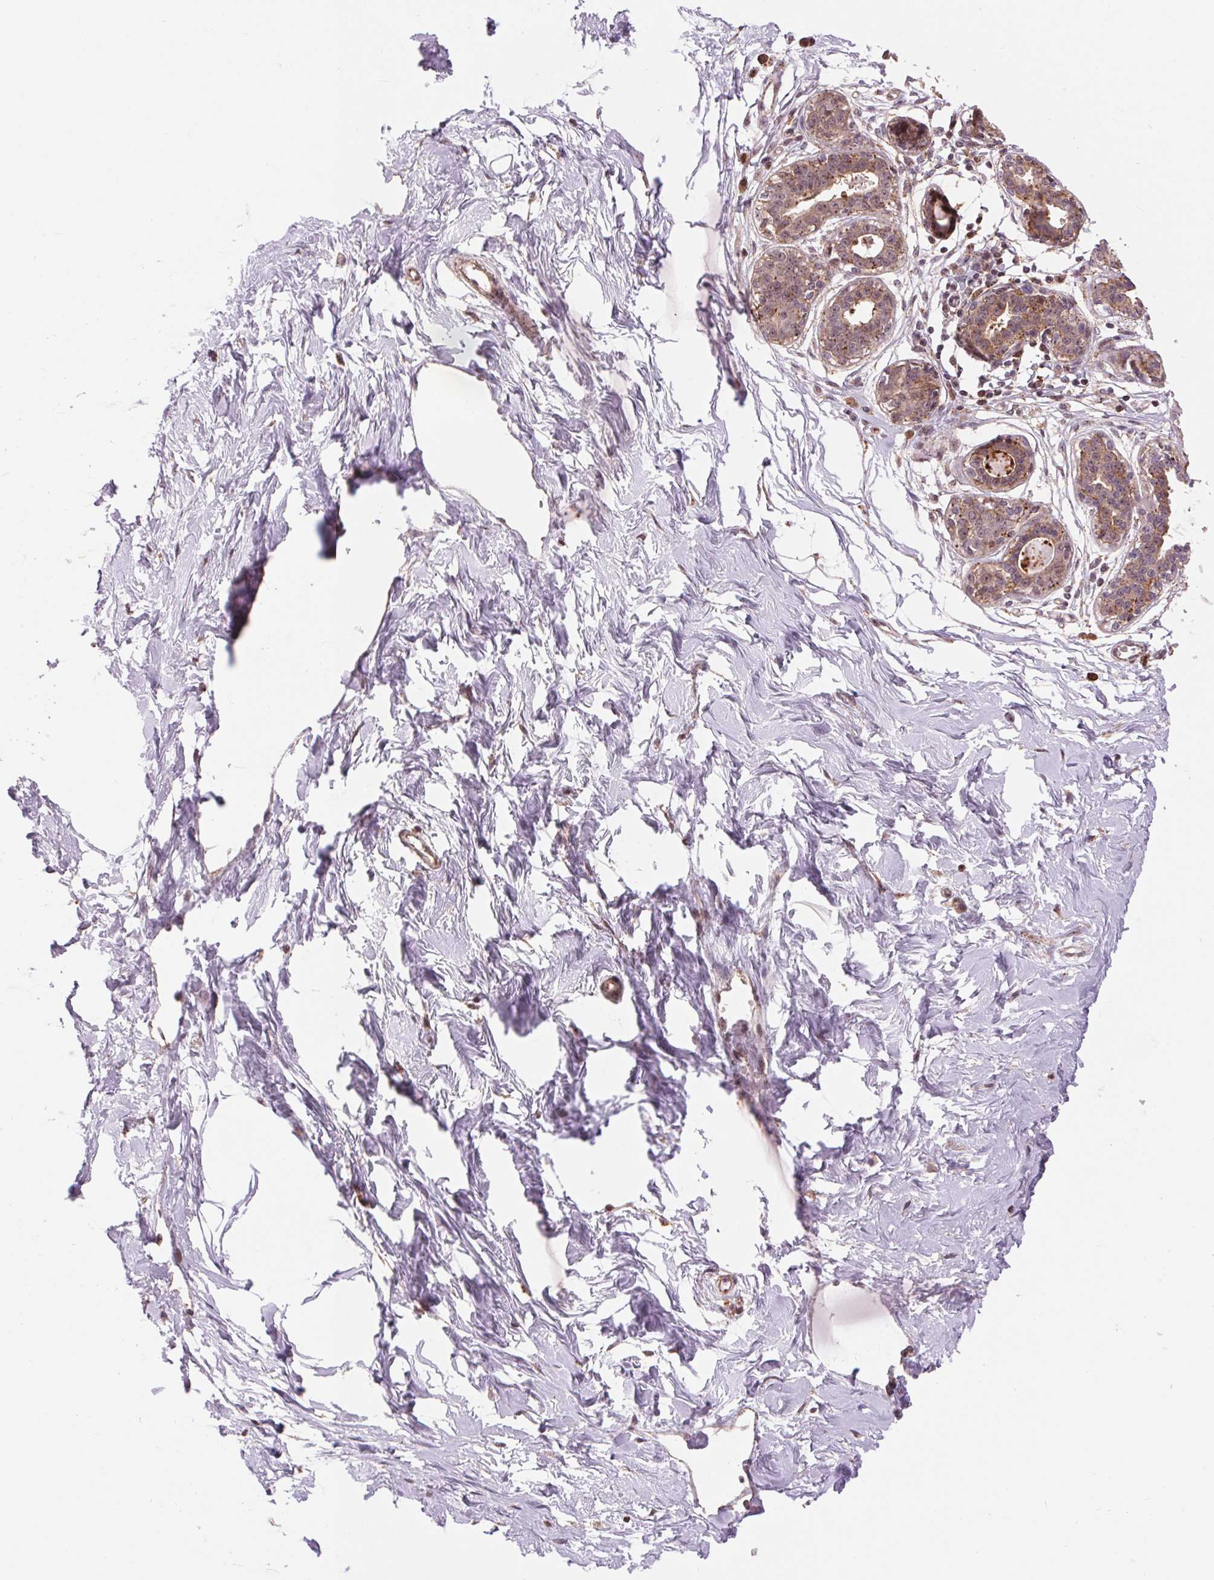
{"staining": {"intensity": "weak", "quantity": "25%-75%", "location": "cytoplasmic/membranous"}, "tissue": "breast", "cell_type": "Adipocytes", "image_type": "normal", "snomed": [{"axis": "morphology", "description": "Normal tissue, NOS"}, {"axis": "topography", "description": "Breast"}], "caption": "Immunohistochemical staining of normal breast demonstrates low levels of weak cytoplasmic/membranous expression in approximately 25%-75% of adipocytes.", "gene": "CHMP4B", "patient": {"sex": "female", "age": 45}}